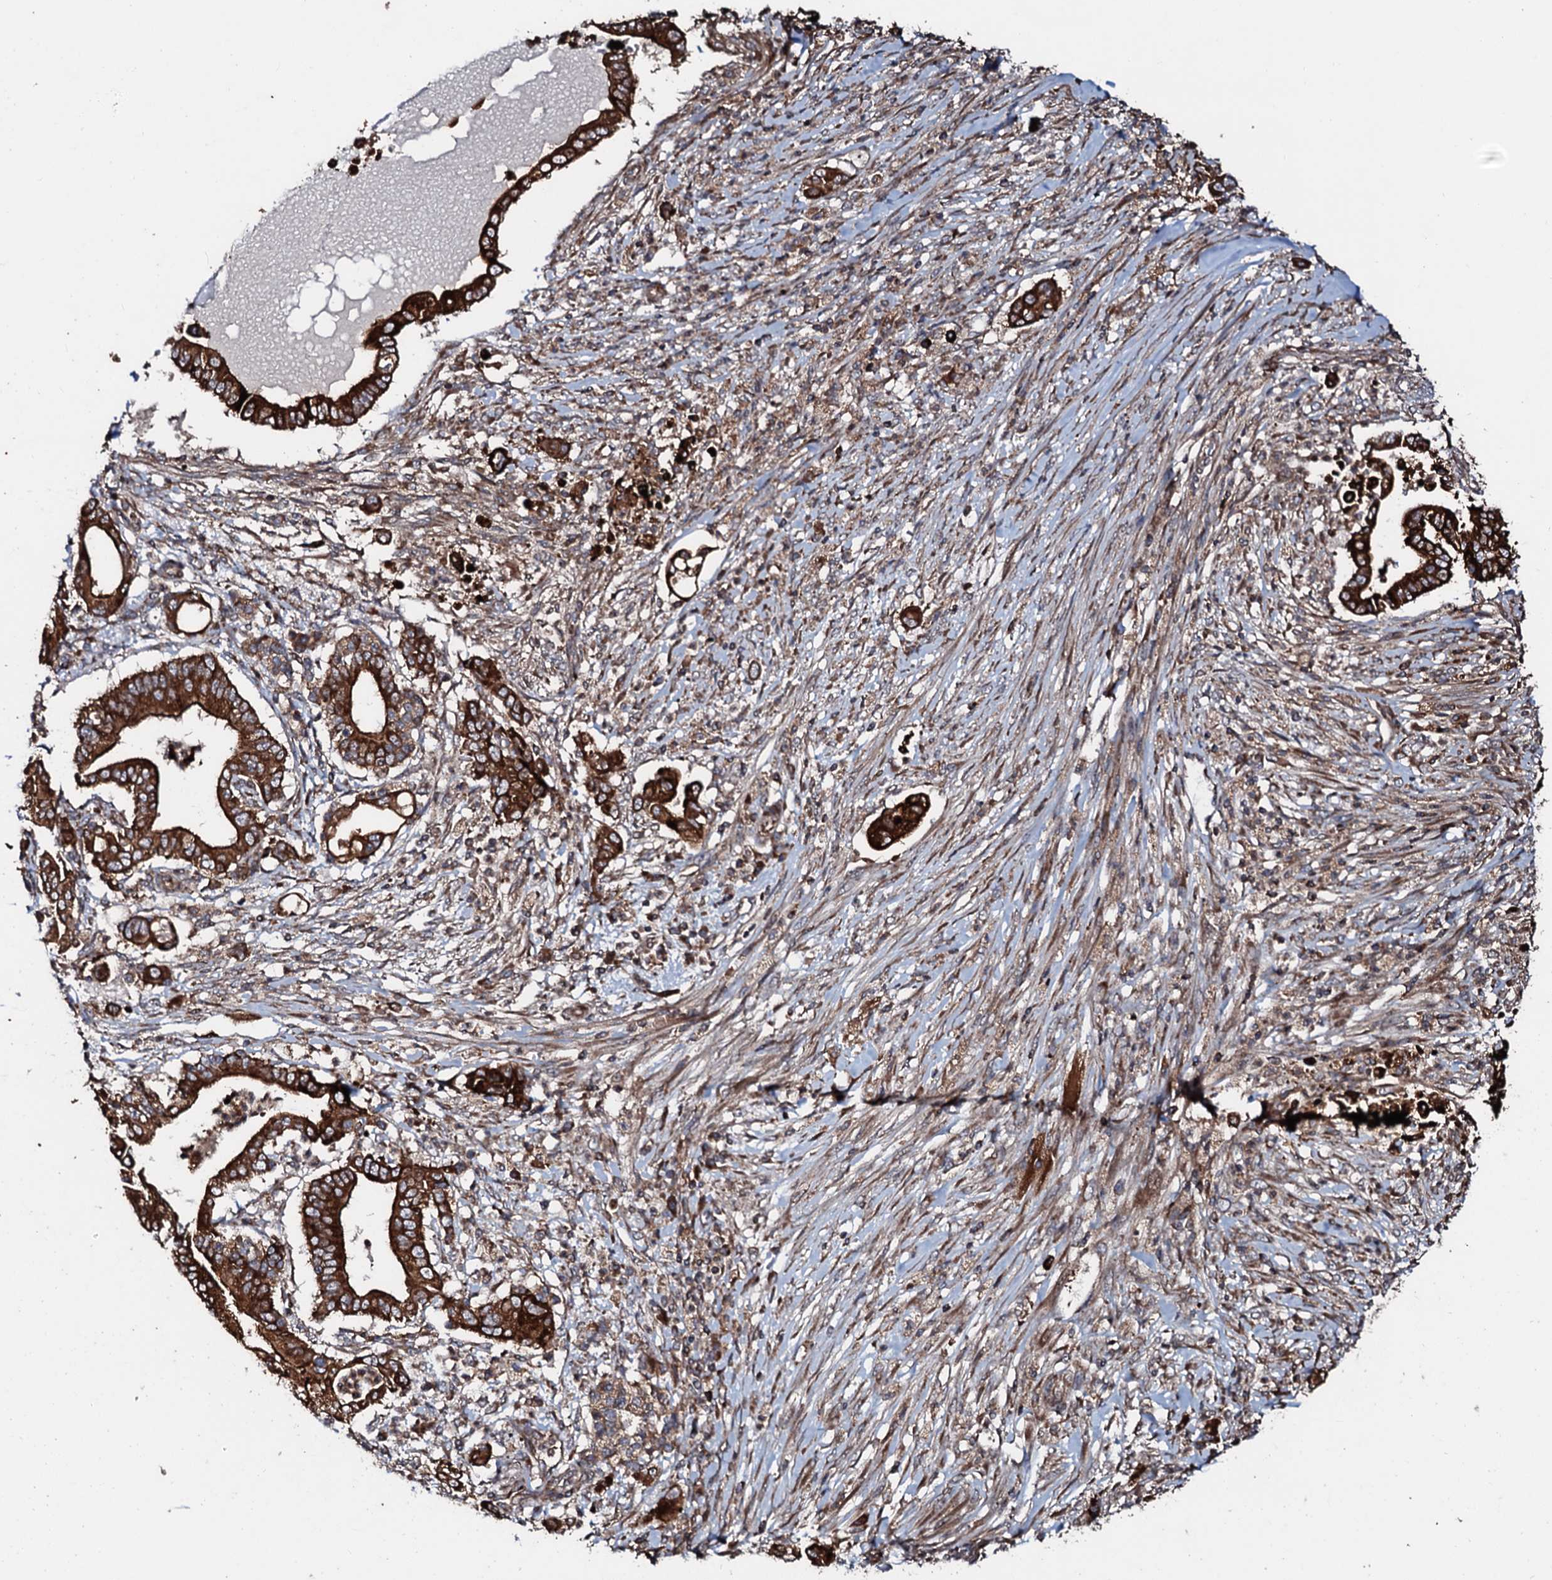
{"staining": {"intensity": "strong", "quantity": ">75%", "location": "cytoplasmic/membranous"}, "tissue": "pancreatic cancer", "cell_type": "Tumor cells", "image_type": "cancer", "snomed": [{"axis": "morphology", "description": "Adenocarcinoma, NOS"}, {"axis": "topography", "description": "Pancreas"}], "caption": "A brown stain shows strong cytoplasmic/membranous staining of a protein in pancreatic cancer tumor cells. (IHC, brightfield microscopy, high magnification).", "gene": "SDHAF2", "patient": {"sex": "male", "age": 68}}